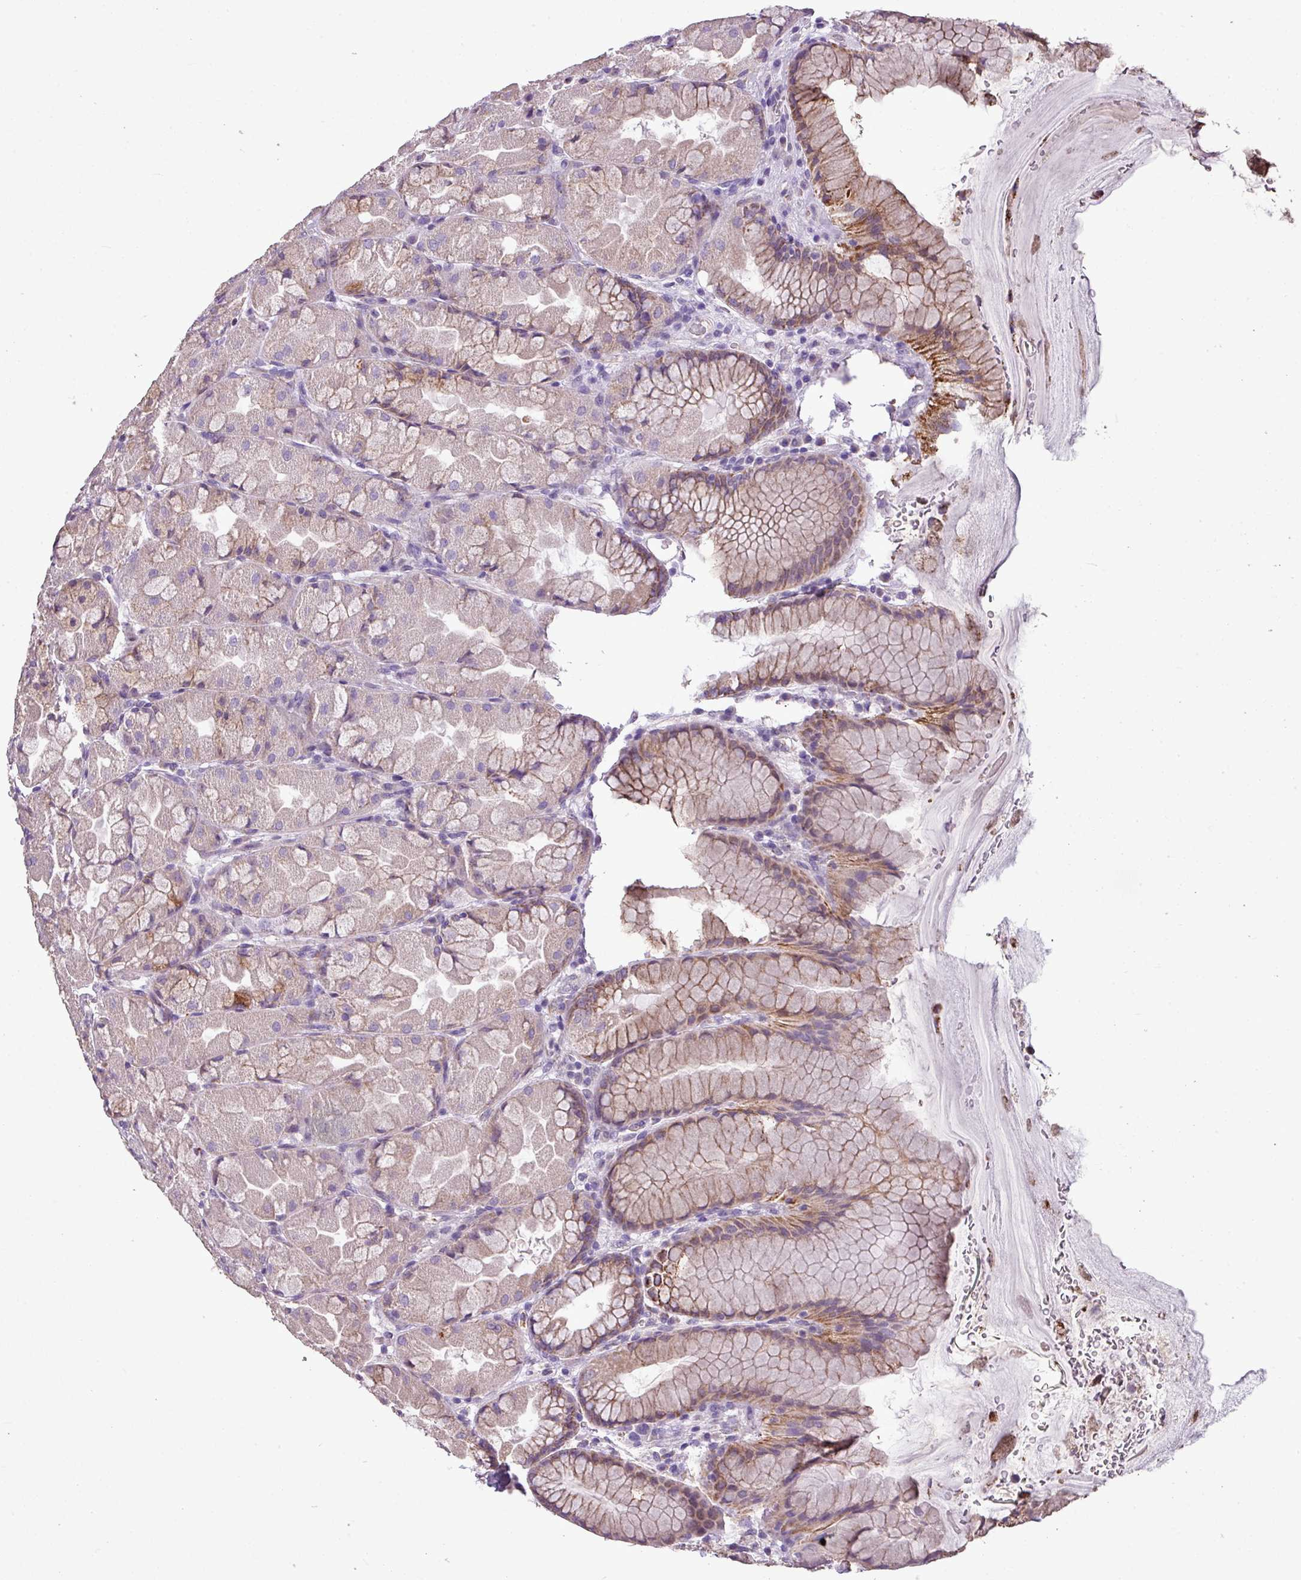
{"staining": {"intensity": "moderate", "quantity": "25%-75%", "location": "cytoplasmic/membranous"}, "tissue": "stomach", "cell_type": "Glandular cells", "image_type": "normal", "snomed": [{"axis": "morphology", "description": "Normal tissue, NOS"}, {"axis": "topography", "description": "Stomach"}], "caption": "Protein analysis of unremarkable stomach displays moderate cytoplasmic/membranous positivity in about 25%-75% of glandular cells.", "gene": "ALDH2", "patient": {"sex": "male", "age": 57}}